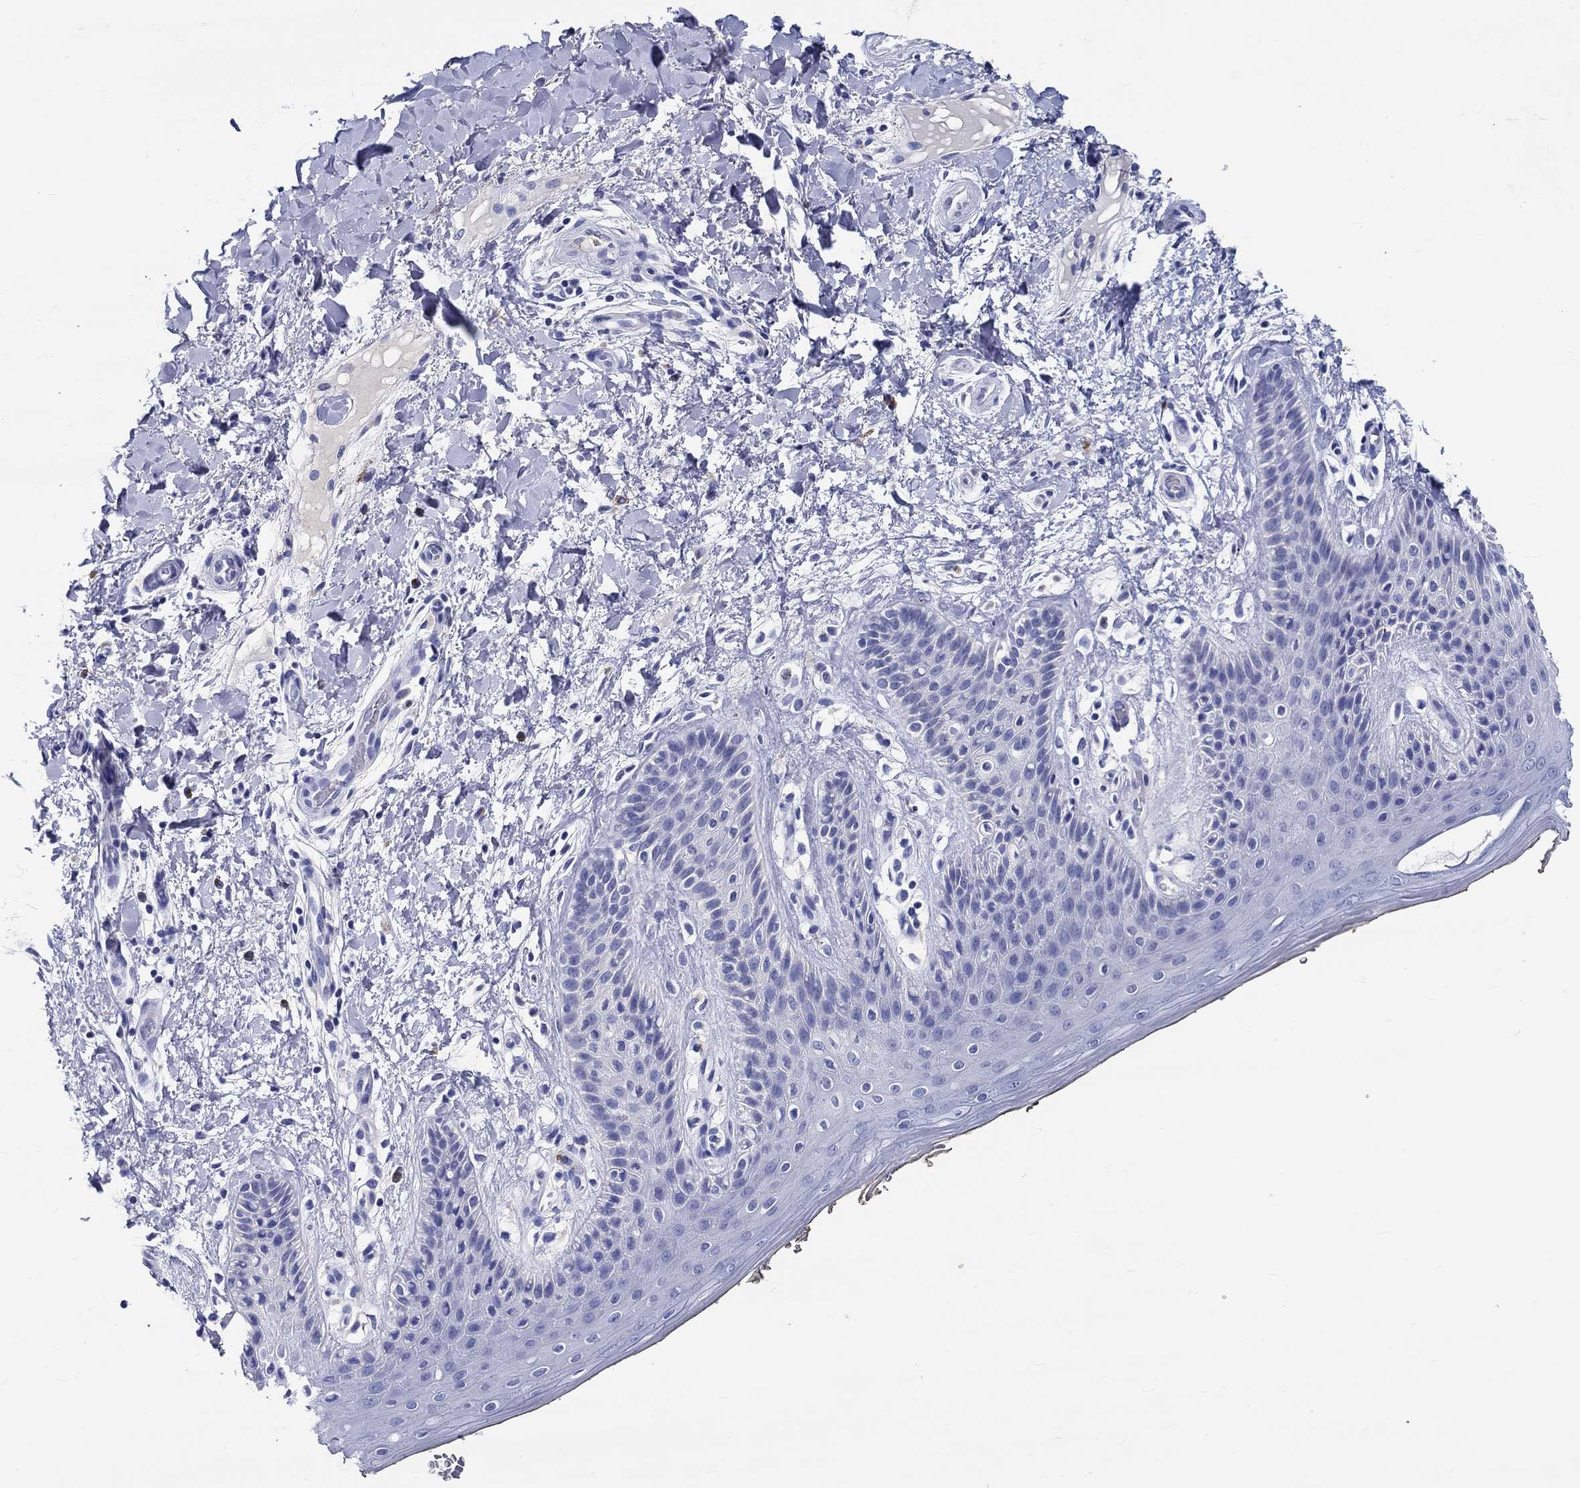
{"staining": {"intensity": "negative", "quantity": "none", "location": "none"}, "tissue": "skin", "cell_type": "Epidermal cells", "image_type": "normal", "snomed": [{"axis": "morphology", "description": "Normal tissue, NOS"}, {"axis": "topography", "description": "Anal"}], "caption": "Immunohistochemical staining of benign human skin displays no significant positivity in epidermal cells.", "gene": "EPX", "patient": {"sex": "male", "age": 36}}